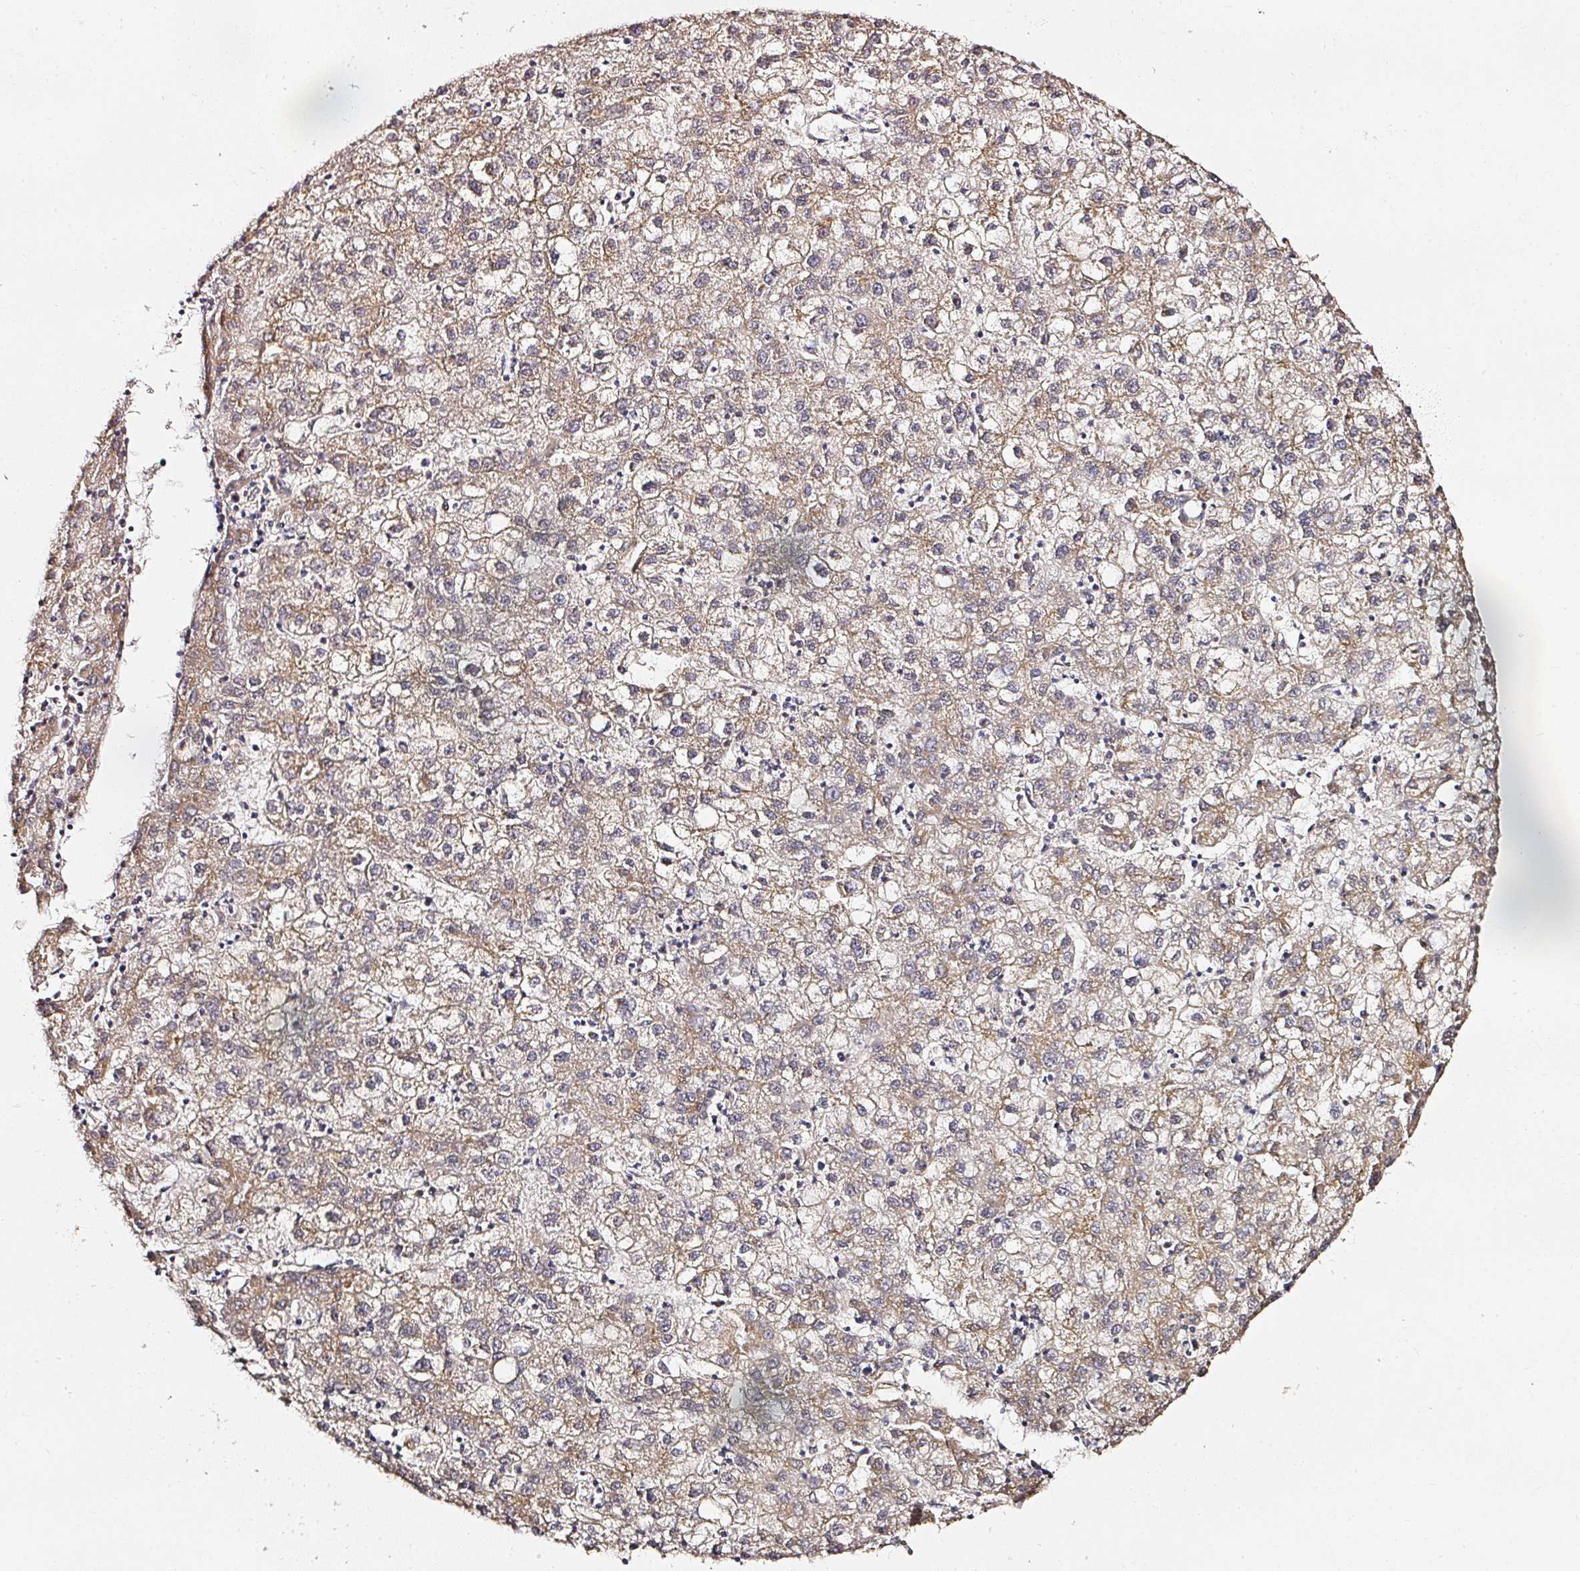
{"staining": {"intensity": "moderate", "quantity": ">75%", "location": "cytoplasmic/membranous"}, "tissue": "liver cancer", "cell_type": "Tumor cells", "image_type": "cancer", "snomed": [{"axis": "morphology", "description": "Carcinoma, Hepatocellular, NOS"}, {"axis": "topography", "description": "Liver"}], "caption": "The image exhibits immunohistochemical staining of hepatocellular carcinoma (liver). There is moderate cytoplasmic/membranous expression is present in about >75% of tumor cells.", "gene": "NTRK1", "patient": {"sex": "male", "age": 72}}